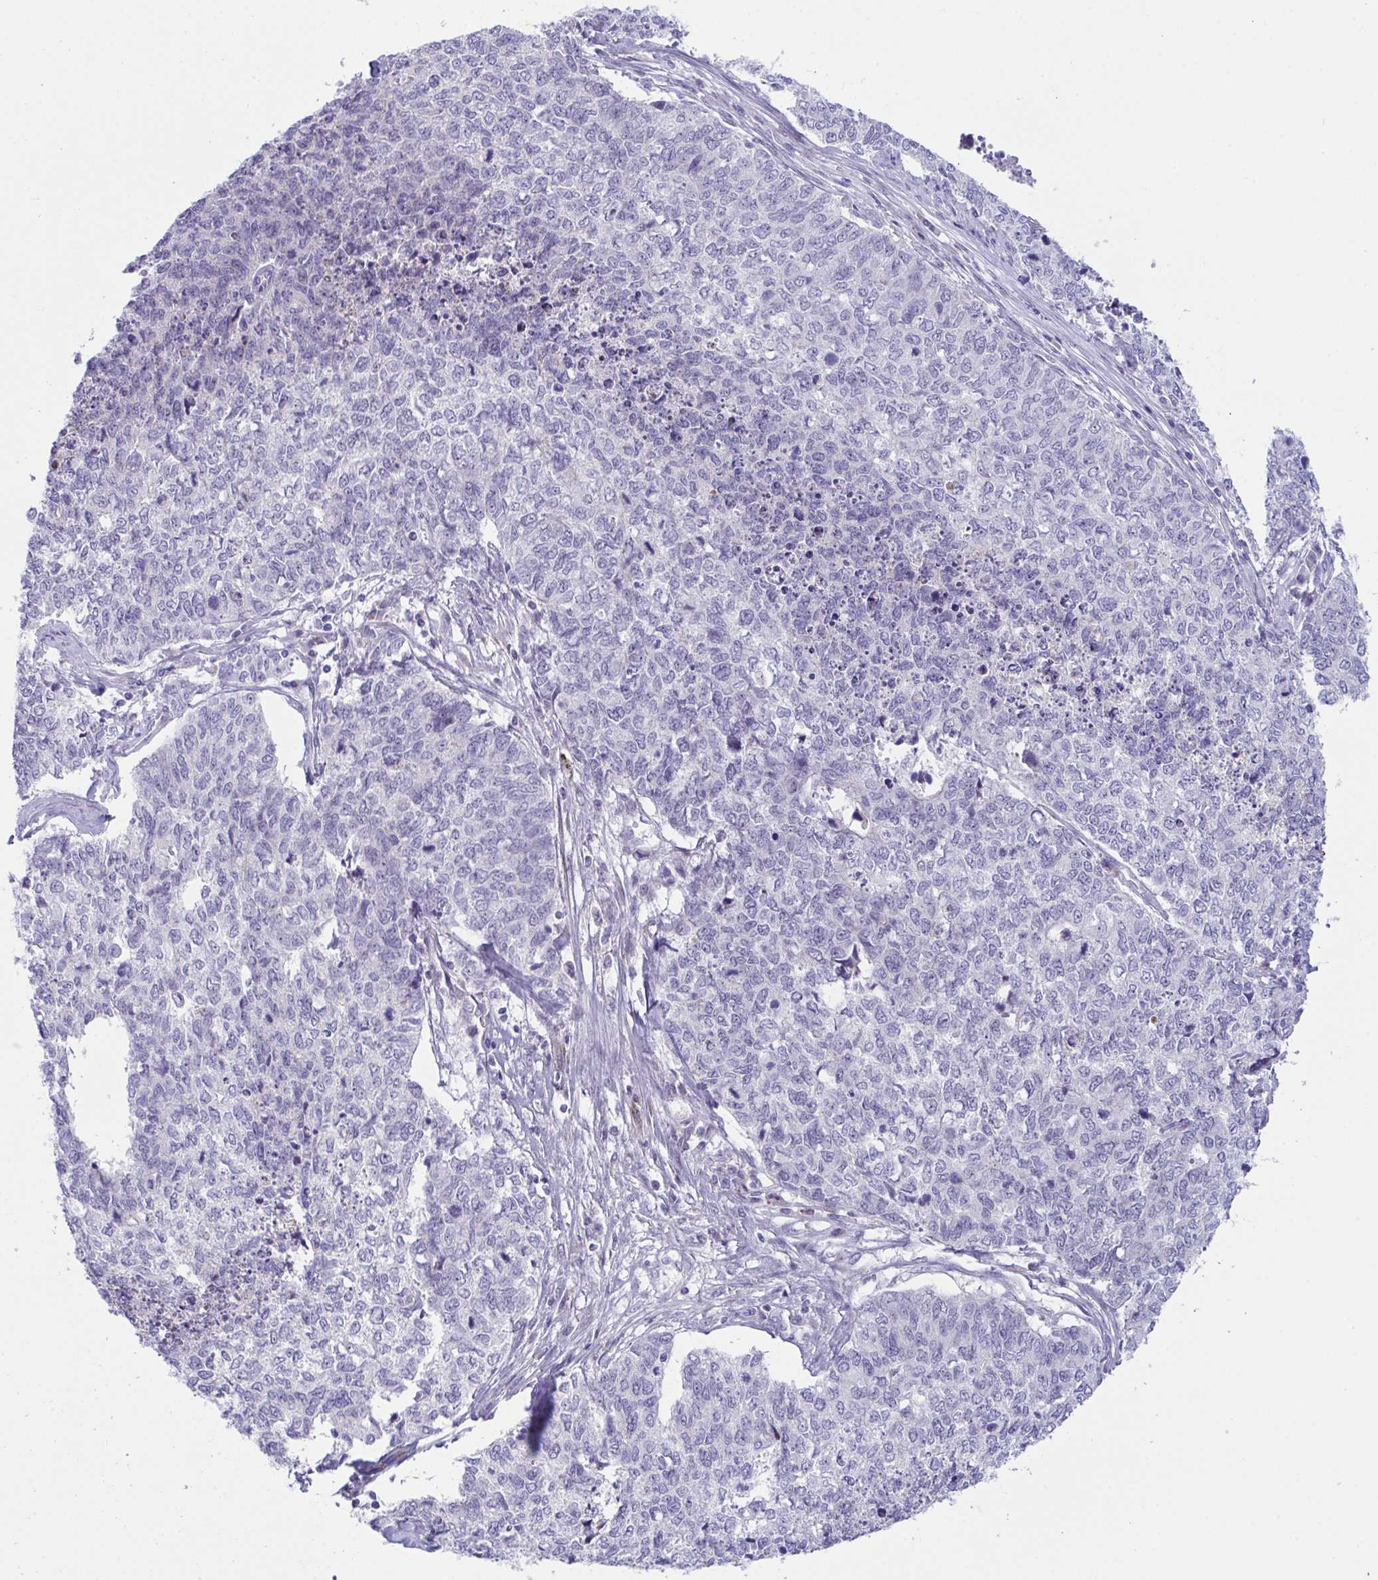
{"staining": {"intensity": "negative", "quantity": "none", "location": "none"}, "tissue": "cervical cancer", "cell_type": "Tumor cells", "image_type": "cancer", "snomed": [{"axis": "morphology", "description": "Adenocarcinoma, NOS"}, {"axis": "topography", "description": "Cervix"}], "caption": "DAB immunohistochemical staining of cervical cancer (adenocarcinoma) exhibits no significant positivity in tumor cells.", "gene": "DTX3", "patient": {"sex": "female", "age": 63}}